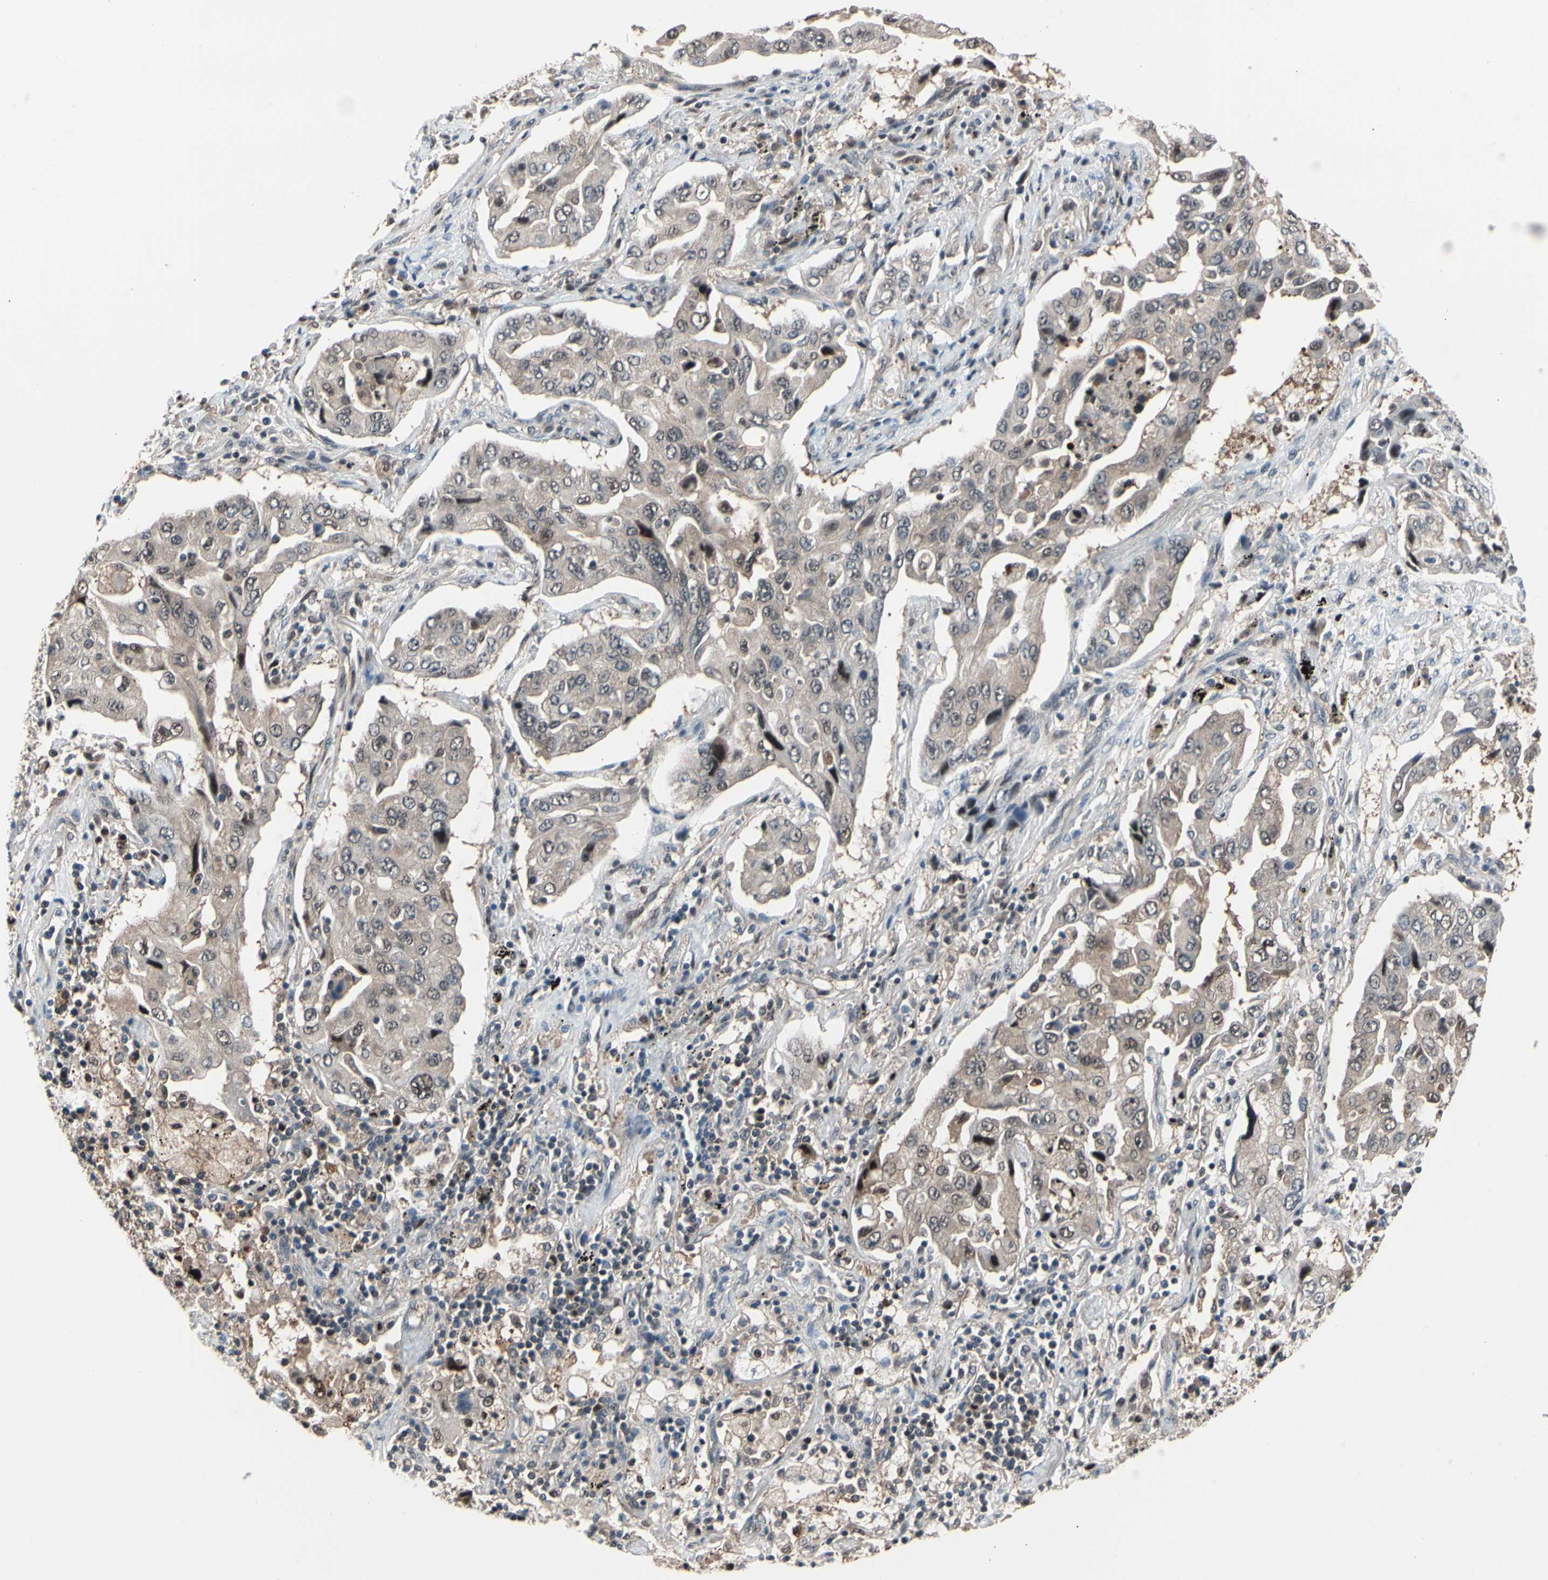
{"staining": {"intensity": "weak", "quantity": ">75%", "location": "cytoplasmic/membranous,nuclear"}, "tissue": "lung cancer", "cell_type": "Tumor cells", "image_type": "cancer", "snomed": [{"axis": "morphology", "description": "Adenocarcinoma, NOS"}, {"axis": "topography", "description": "Lung"}], "caption": "The micrograph exhibits immunohistochemical staining of lung cancer (adenocarcinoma). There is weak cytoplasmic/membranous and nuclear expression is appreciated in approximately >75% of tumor cells.", "gene": "PSMA2", "patient": {"sex": "female", "age": 65}}